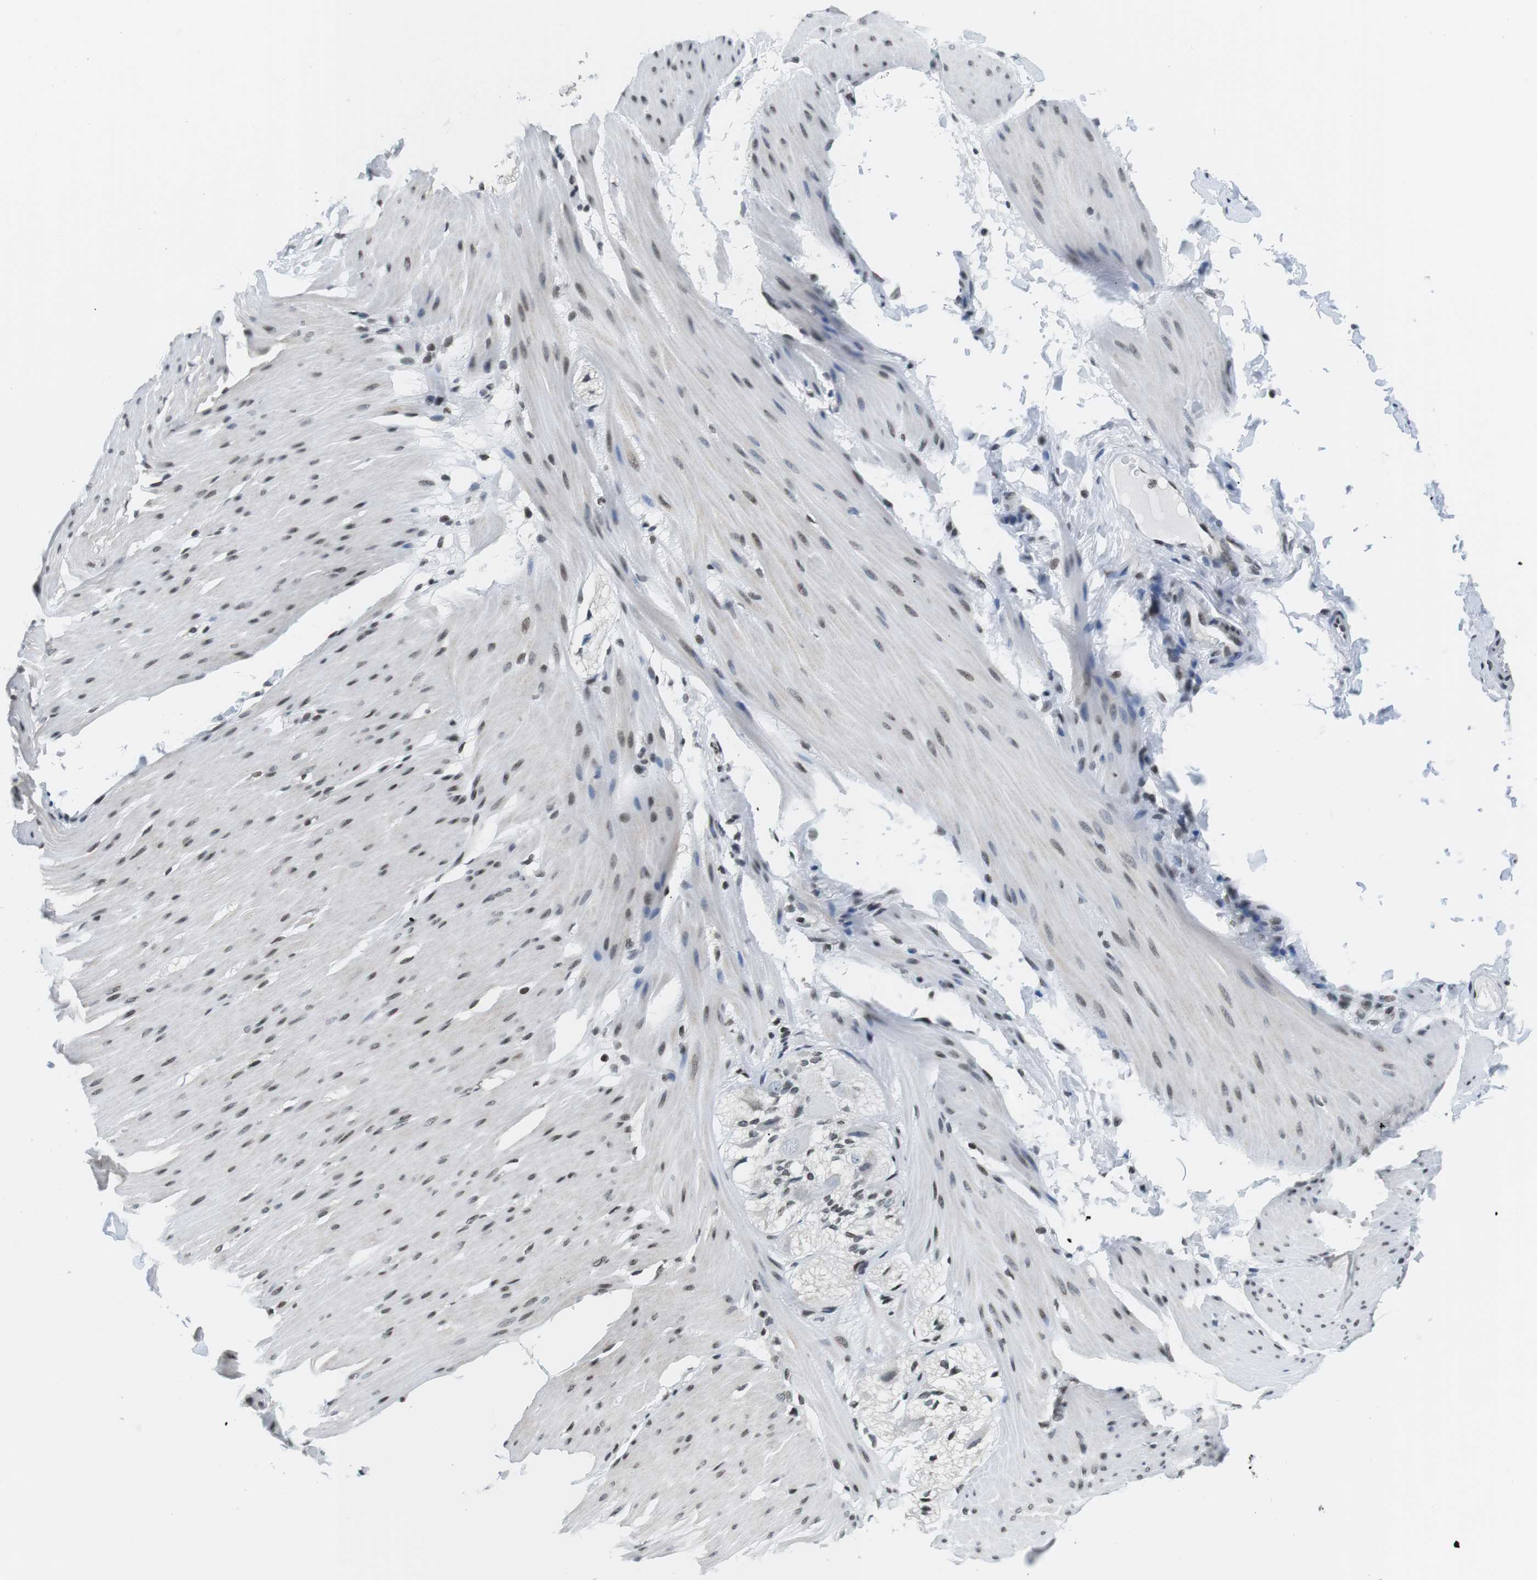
{"staining": {"intensity": "weak", "quantity": "25%-75%", "location": "nuclear"}, "tissue": "smooth muscle", "cell_type": "Smooth muscle cells", "image_type": "normal", "snomed": [{"axis": "morphology", "description": "Normal tissue, NOS"}, {"axis": "topography", "description": "Smooth muscle"}, {"axis": "topography", "description": "Colon"}], "caption": "Immunohistochemical staining of benign human smooth muscle displays weak nuclear protein staining in about 25%-75% of smooth muscle cells.", "gene": "E2F2", "patient": {"sex": "male", "age": 67}}